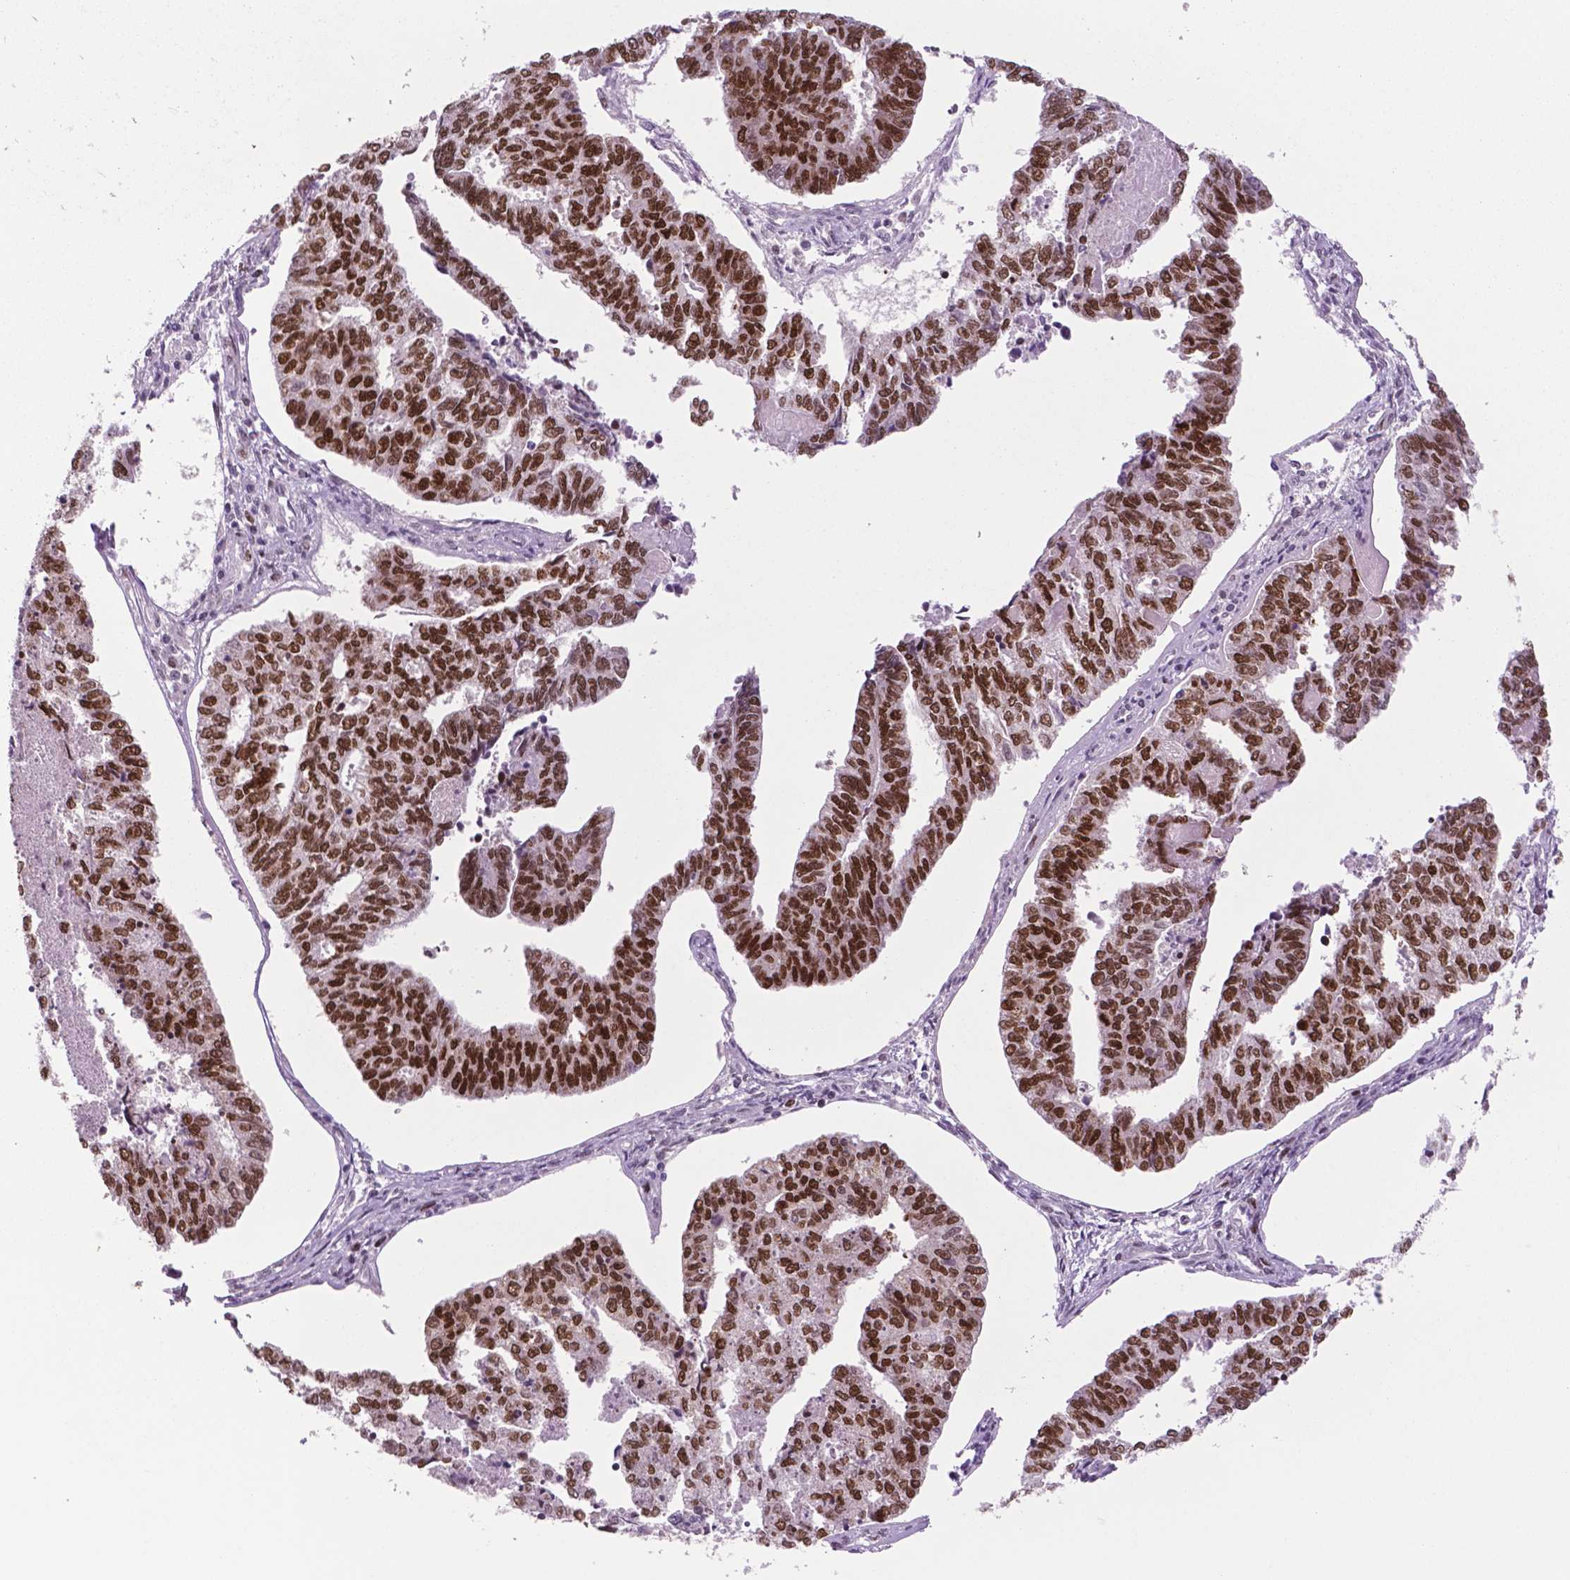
{"staining": {"intensity": "strong", "quantity": ">75%", "location": "nuclear"}, "tissue": "endometrial cancer", "cell_type": "Tumor cells", "image_type": "cancer", "snomed": [{"axis": "morphology", "description": "Adenocarcinoma, NOS"}, {"axis": "topography", "description": "Endometrium"}], "caption": "Endometrial cancer stained for a protein (brown) shows strong nuclear positive expression in approximately >75% of tumor cells.", "gene": "MSH6", "patient": {"sex": "female", "age": 73}}